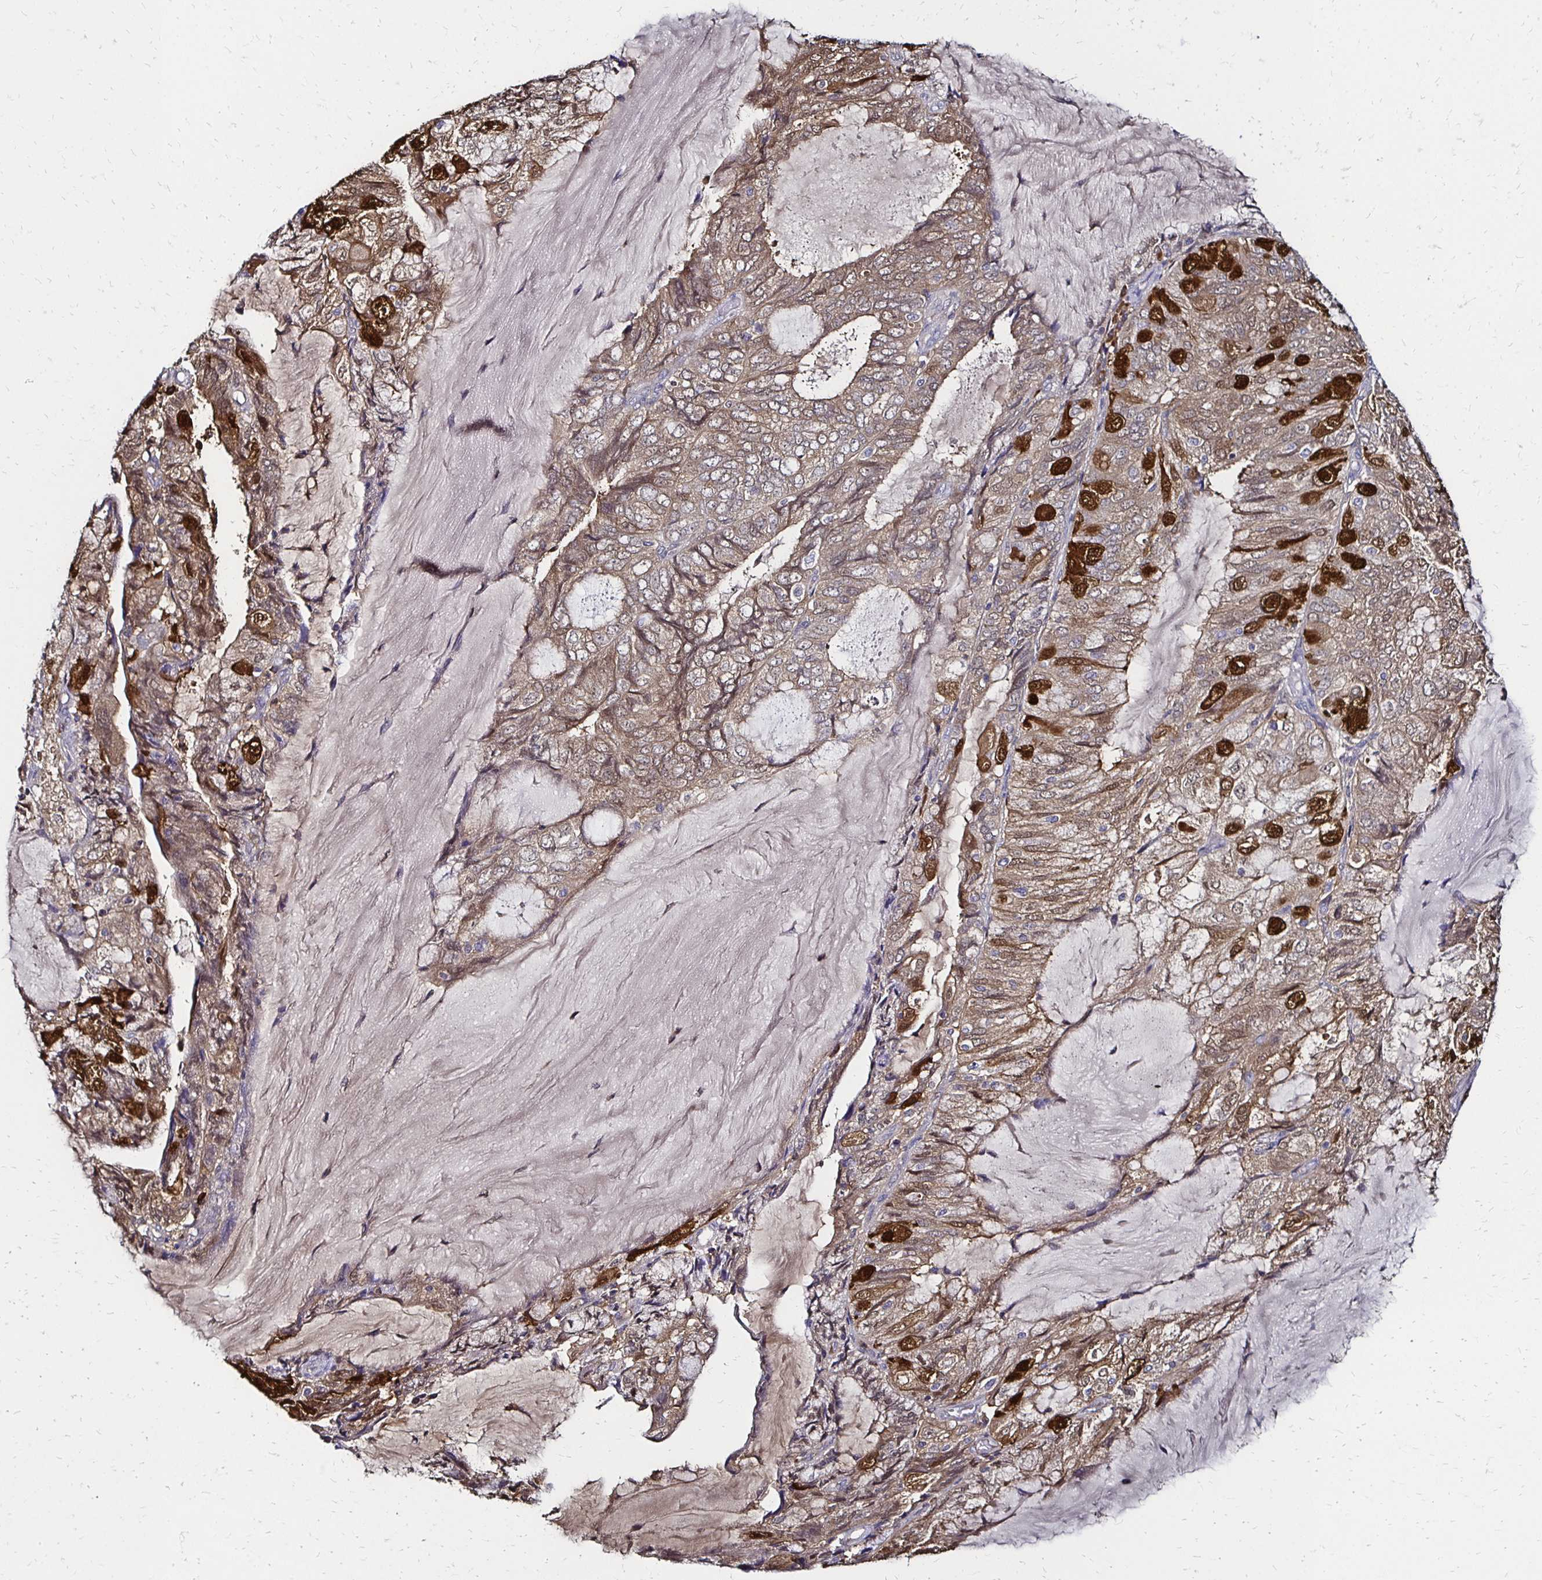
{"staining": {"intensity": "strong", "quantity": "<25%", "location": "cytoplasmic/membranous,nuclear"}, "tissue": "endometrial cancer", "cell_type": "Tumor cells", "image_type": "cancer", "snomed": [{"axis": "morphology", "description": "Adenocarcinoma, NOS"}, {"axis": "topography", "description": "Endometrium"}], "caption": "Endometrial adenocarcinoma stained for a protein reveals strong cytoplasmic/membranous and nuclear positivity in tumor cells. (brown staining indicates protein expression, while blue staining denotes nuclei).", "gene": "TXN", "patient": {"sex": "female", "age": 81}}